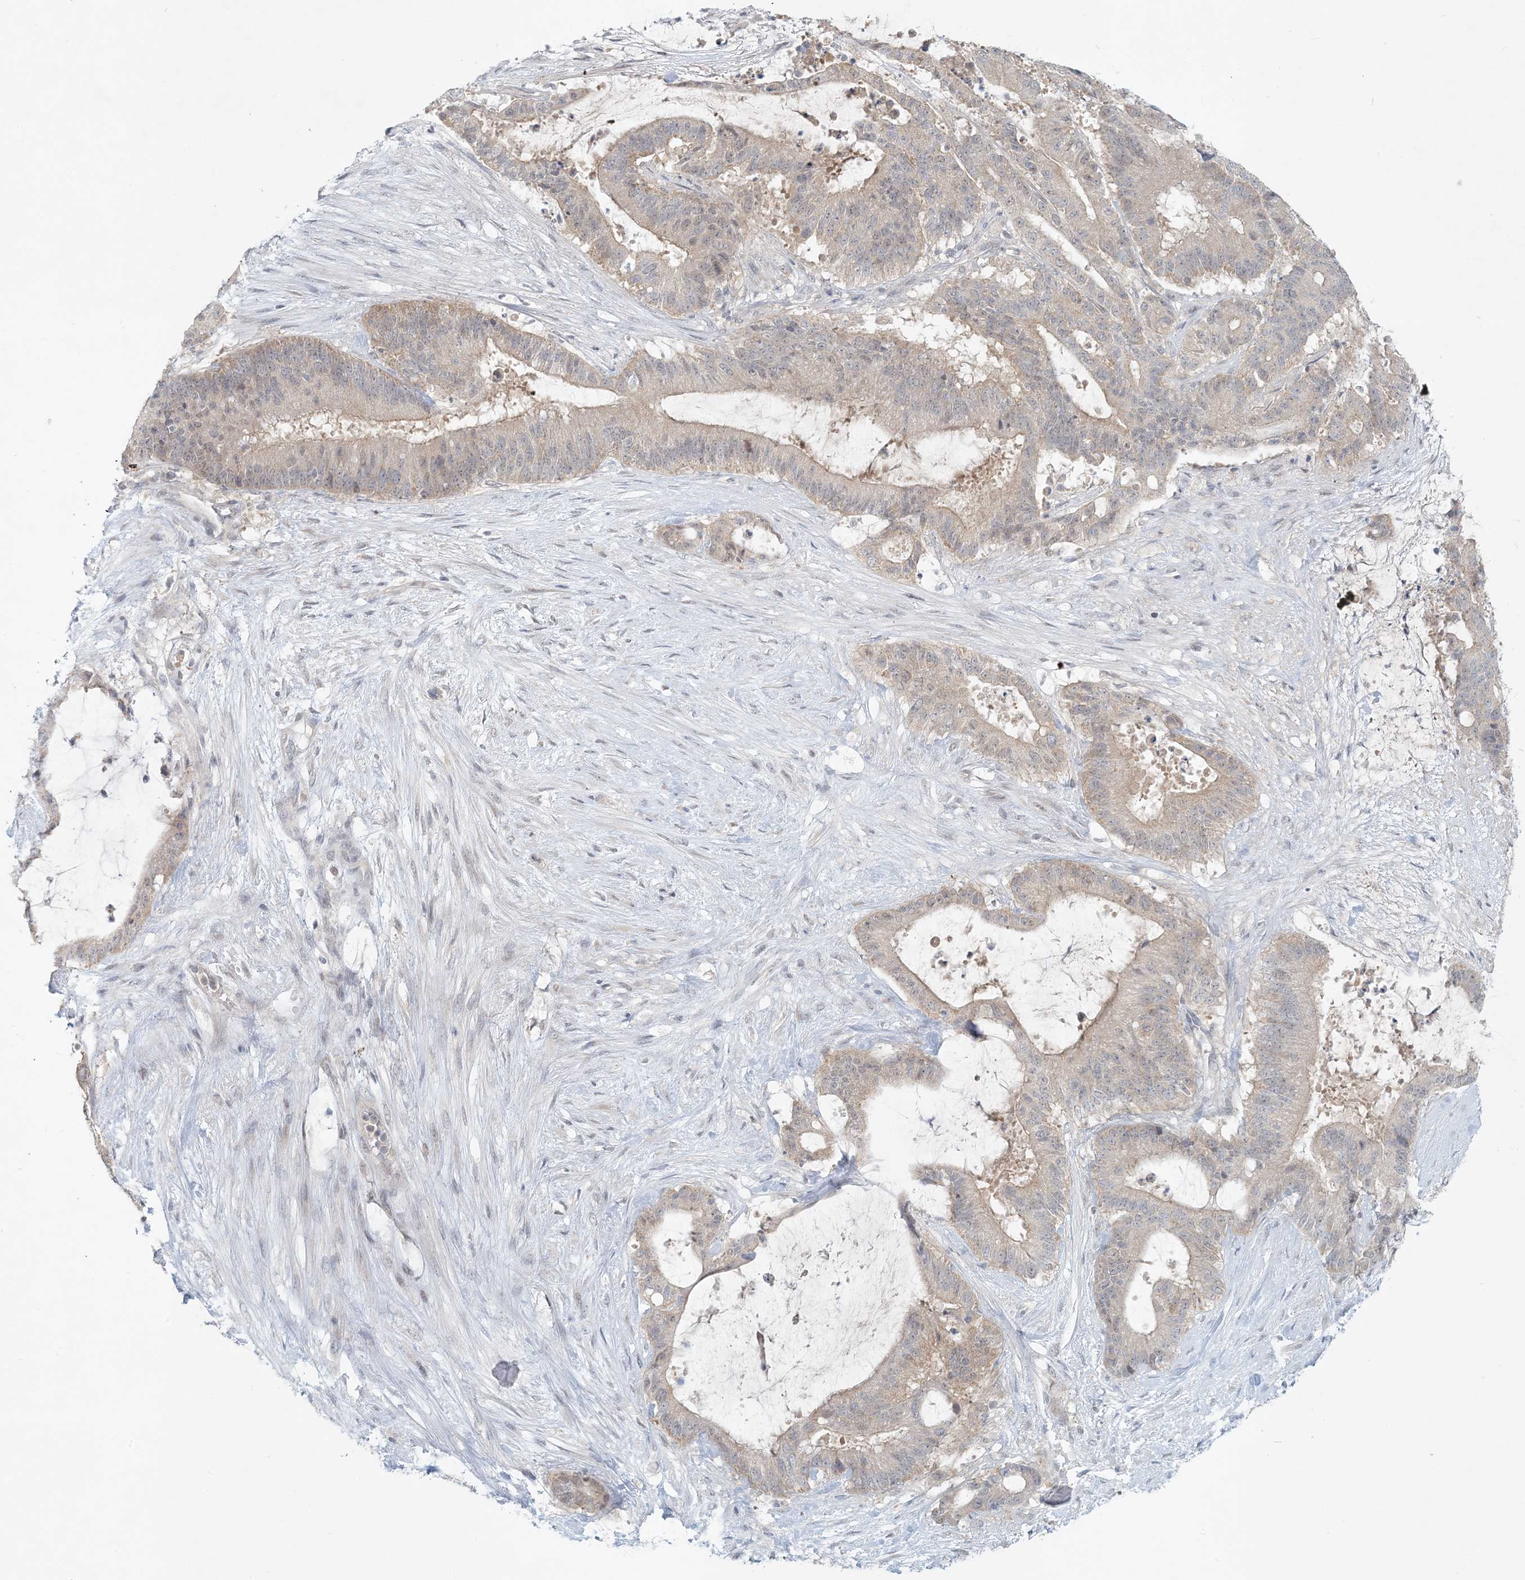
{"staining": {"intensity": "weak", "quantity": "25%-75%", "location": "cytoplasmic/membranous,nuclear"}, "tissue": "liver cancer", "cell_type": "Tumor cells", "image_type": "cancer", "snomed": [{"axis": "morphology", "description": "Normal tissue, NOS"}, {"axis": "morphology", "description": "Cholangiocarcinoma"}, {"axis": "topography", "description": "Liver"}, {"axis": "topography", "description": "Peripheral nerve tissue"}], "caption": "Human liver cancer (cholangiocarcinoma) stained for a protein (brown) reveals weak cytoplasmic/membranous and nuclear positive positivity in approximately 25%-75% of tumor cells.", "gene": "OBI1", "patient": {"sex": "female", "age": 73}}